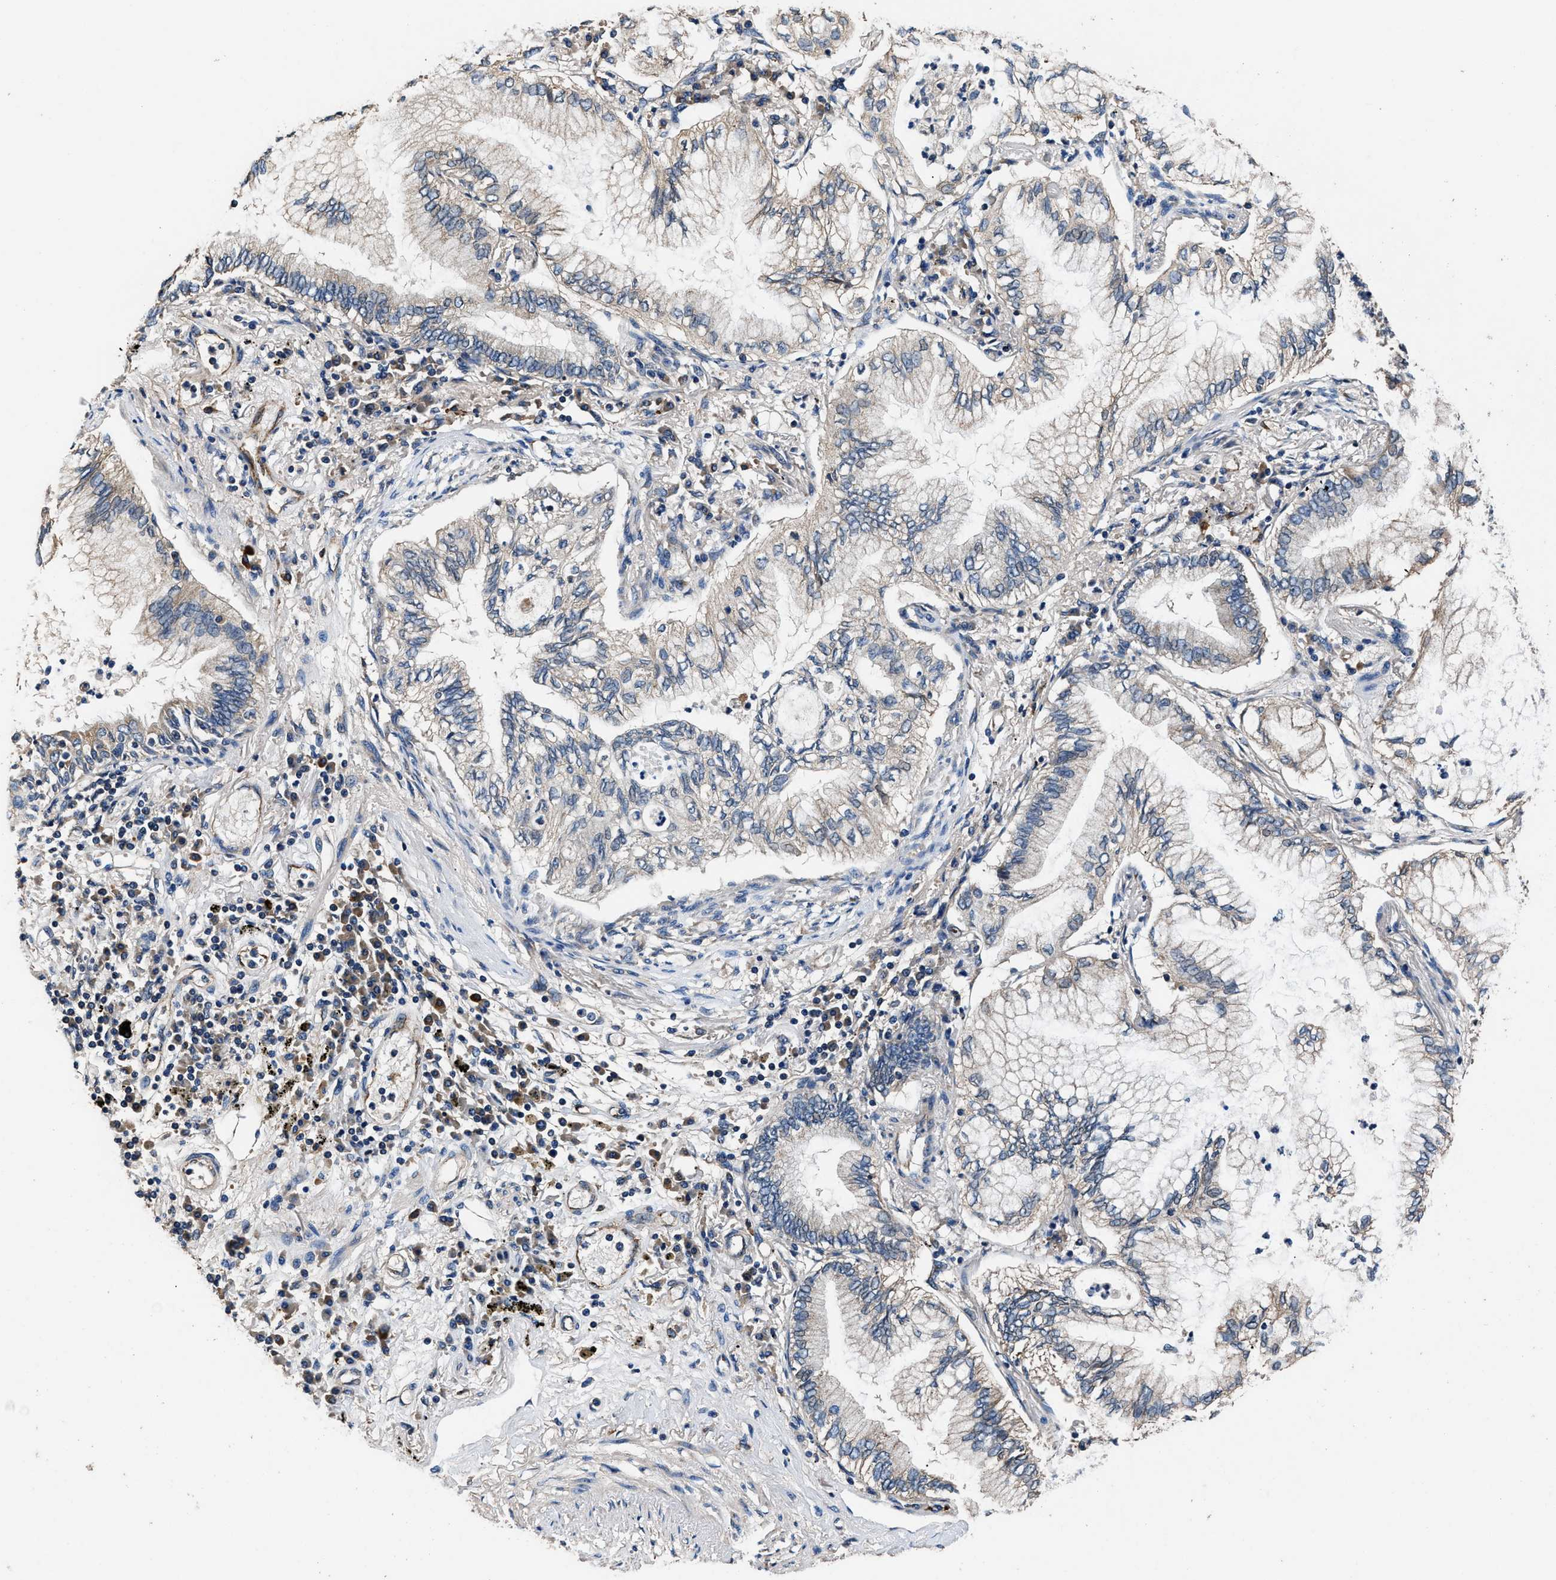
{"staining": {"intensity": "negative", "quantity": "none", "location": "none"}, "tissue": "lung cancer", "cell_type": "Tumor cells", "image_type": "cancer", "snomed": [{"axis": "morphology", "description": "Normal tissue, NOS"}, {"axis": "morphology", "description": "Adenocarcinoma, NOS"}, {"axis": "topography", "description": "Bronchus"}, {"axis": "topography", "description": "Lung"}], "caption": "The micrograph shows no significant positivity in tumor cells of lung cancer (adenocarcinoma).", "gene": "DHRS7B", "patient": {"sex": "female", "age": 70}}